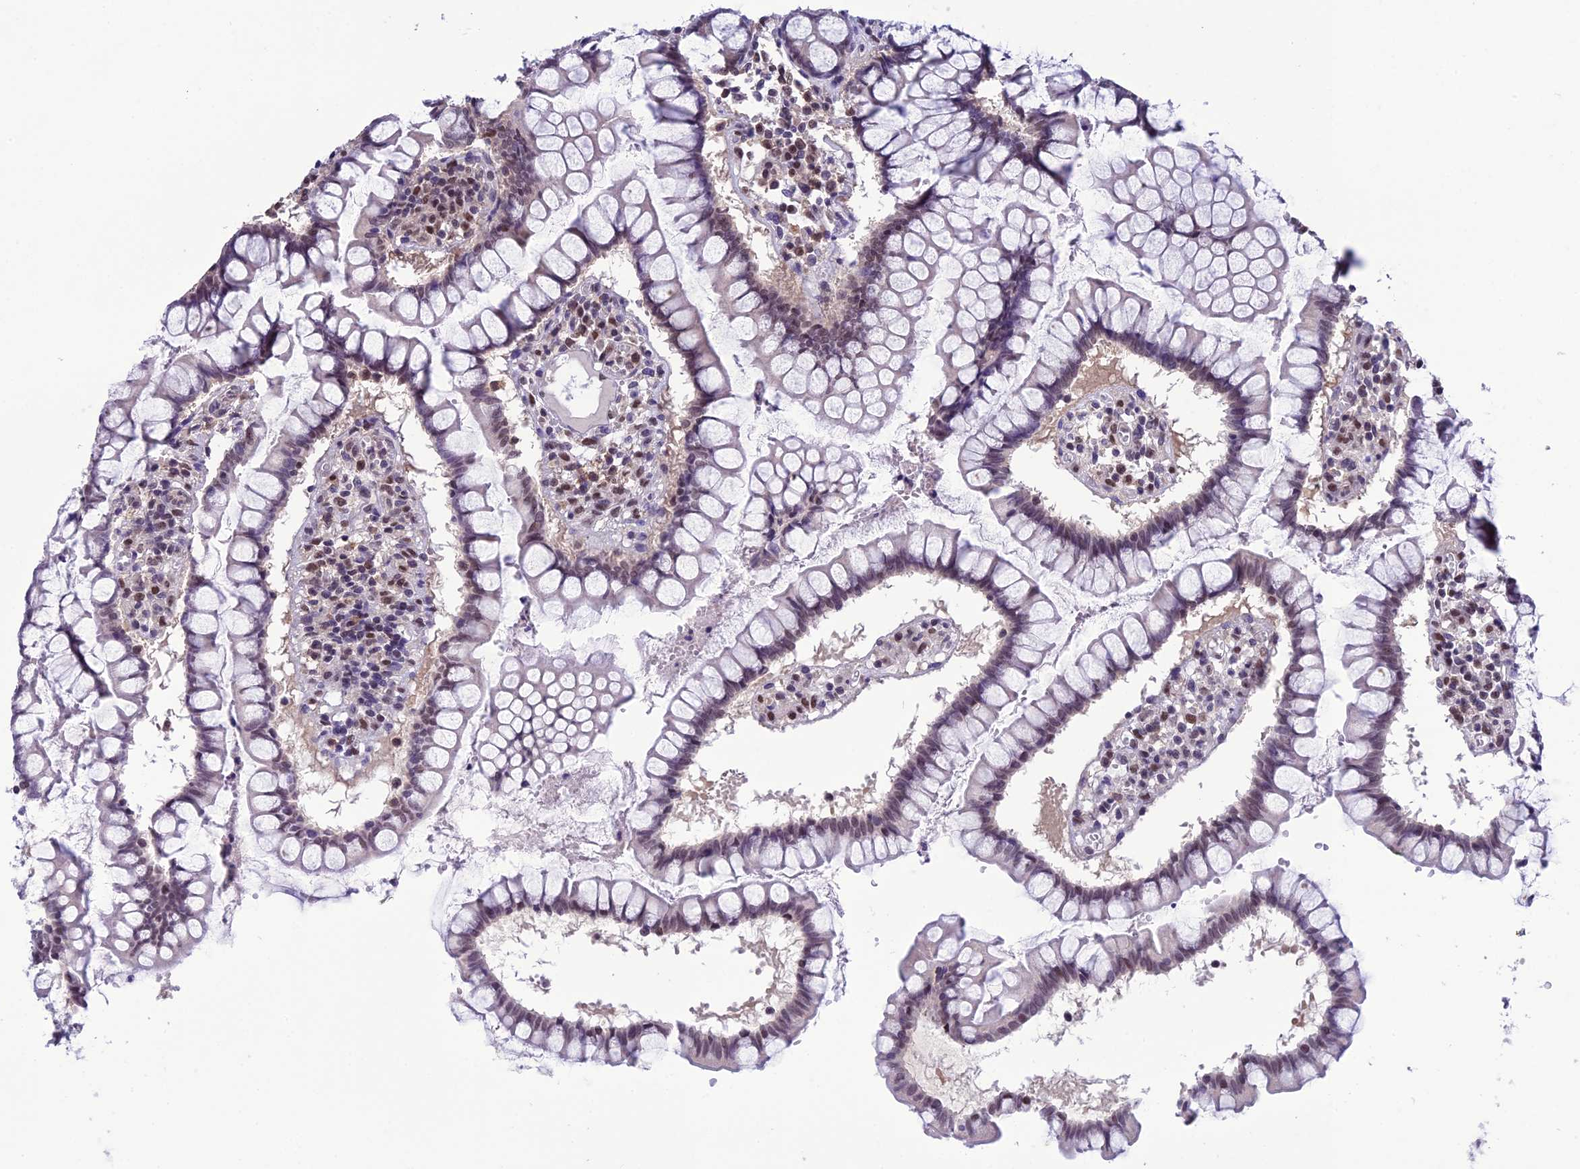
{"staining": {"intensity": "weak", "quantity": "25%-75%", "location": "nuclear"}, "tissue": "colon", "cell_type": "Endothelial cells", "image_type": "normal", "snomed": [{"axis": "morphology", "description": "Normal tissue, NOS"}, {"axis": "morphology", "description": "Adenocarcinoma, NOS"}, {"axis": "topography", "description": "Colon"}], "caption": "IHC of benign human colon reveals low levels of weak nuclear expression in approximately 25%-75% of endothelial cells. The staining is performed using DAB (3,3'-diaminobenzidine) brown chromogen to label protein expression. The nuclei are counter-stained blue using hematoxylin.", "gene": "MIS12", "patient": {"sex": "female", "age": 55}}